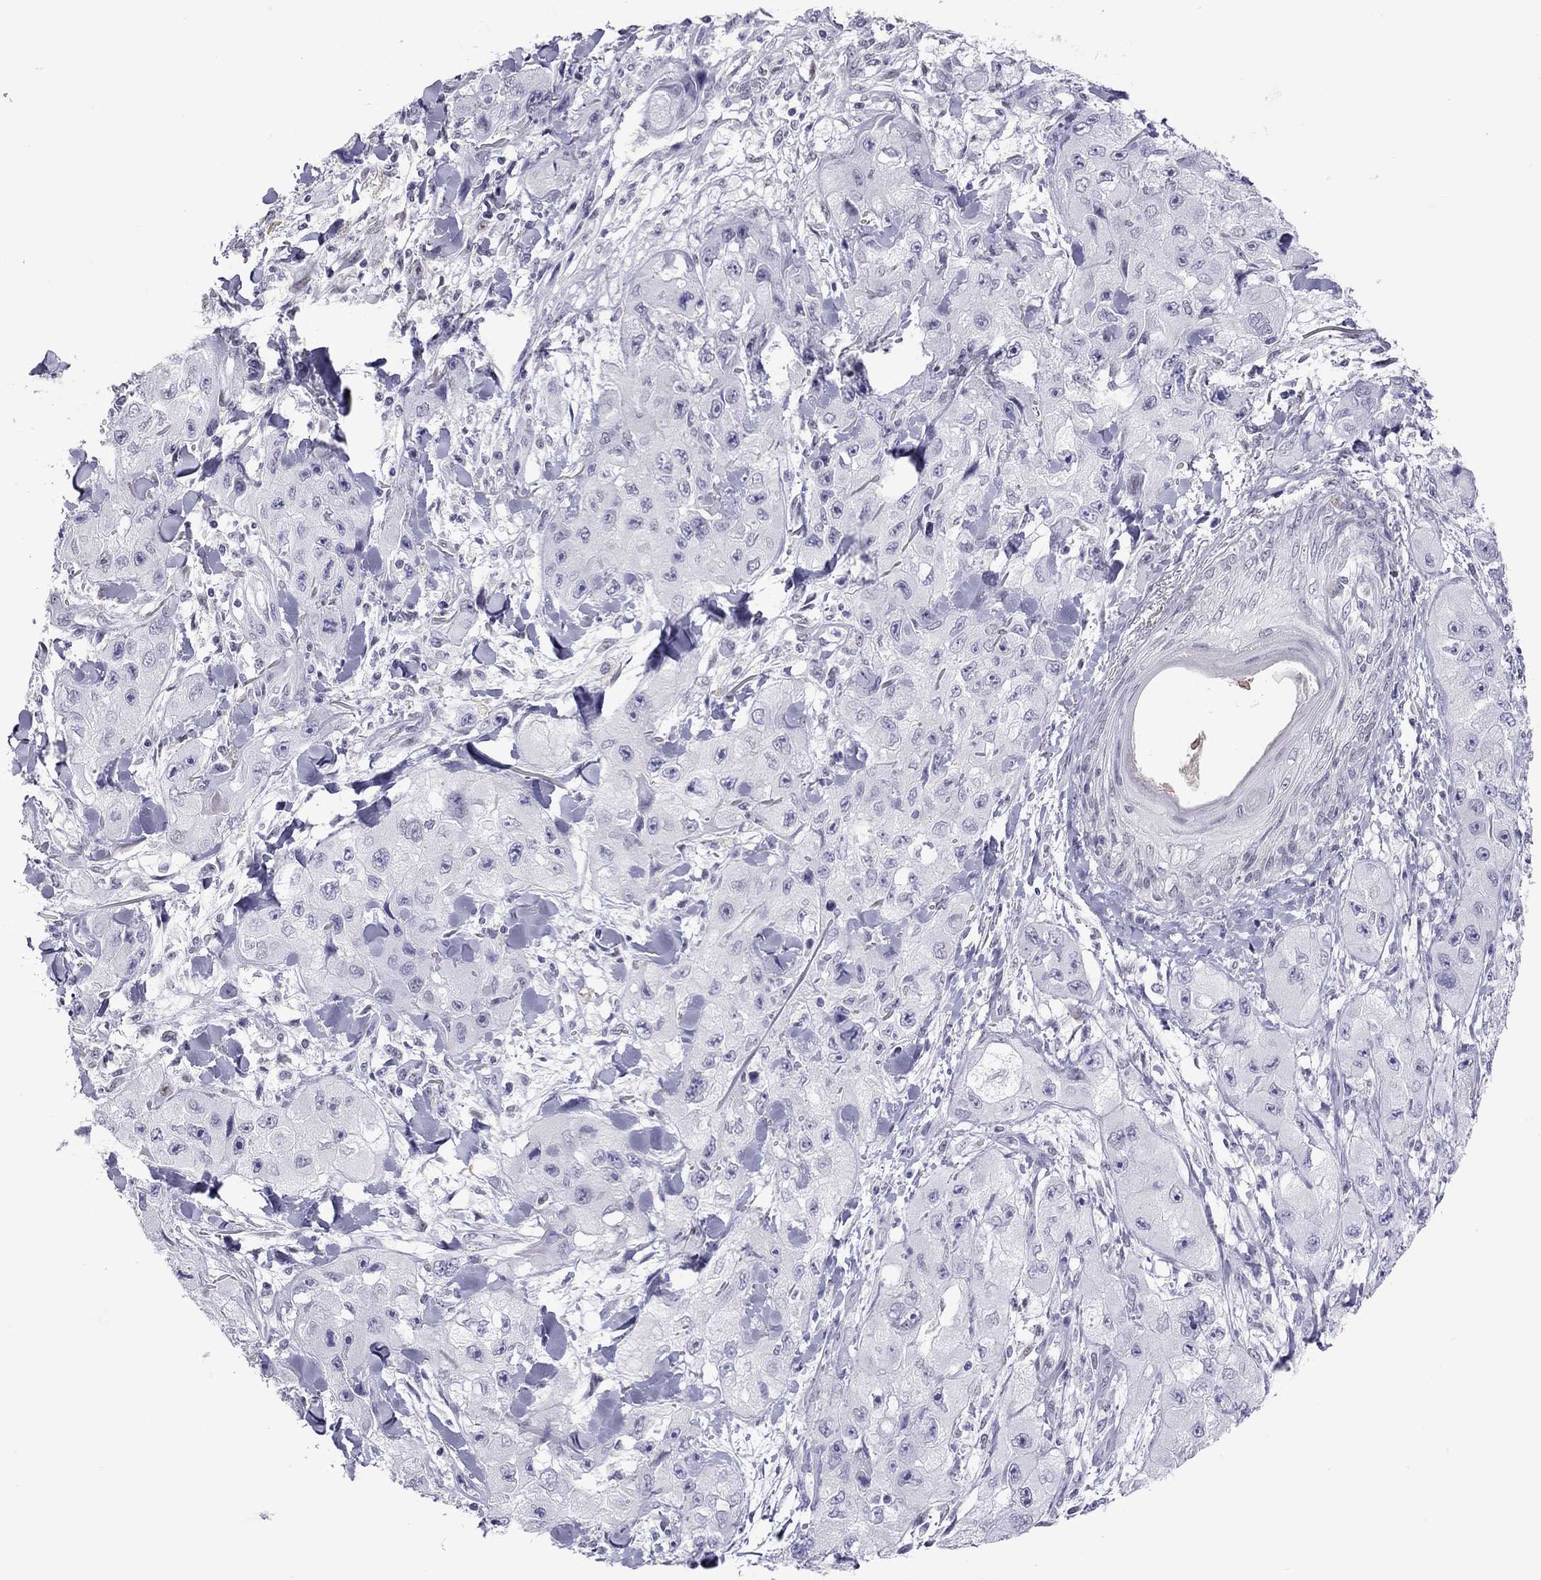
{"staining": {"intensity": "negative", "quantity": "none", "location": "none"}, "tissue": "skin cancer", "cell_type": "Tumor cells", "image_type": "cancer", "snomed": [{"axis": "morphology", "description": "Squamous cell carcinoma, NOS"}, {"axis": "topography", "description": "Skin"}, {"axis": "topography", "description": "Subcutis"}], "caption": "Immunohistochemistry (IHC) micrograph of neoplastic tissue: skin squamous cell carcinoma stained with DAB (3,3'-diaminobenzidine) shows no significant protein expression in tumor cells. (Brightfield microscopy of DAB (3,3'-diaminobenzidine) immunohistochemistry at high magnification).", "gene": "CHRNB3", "patient": {"sex": "male", "age": 73}}